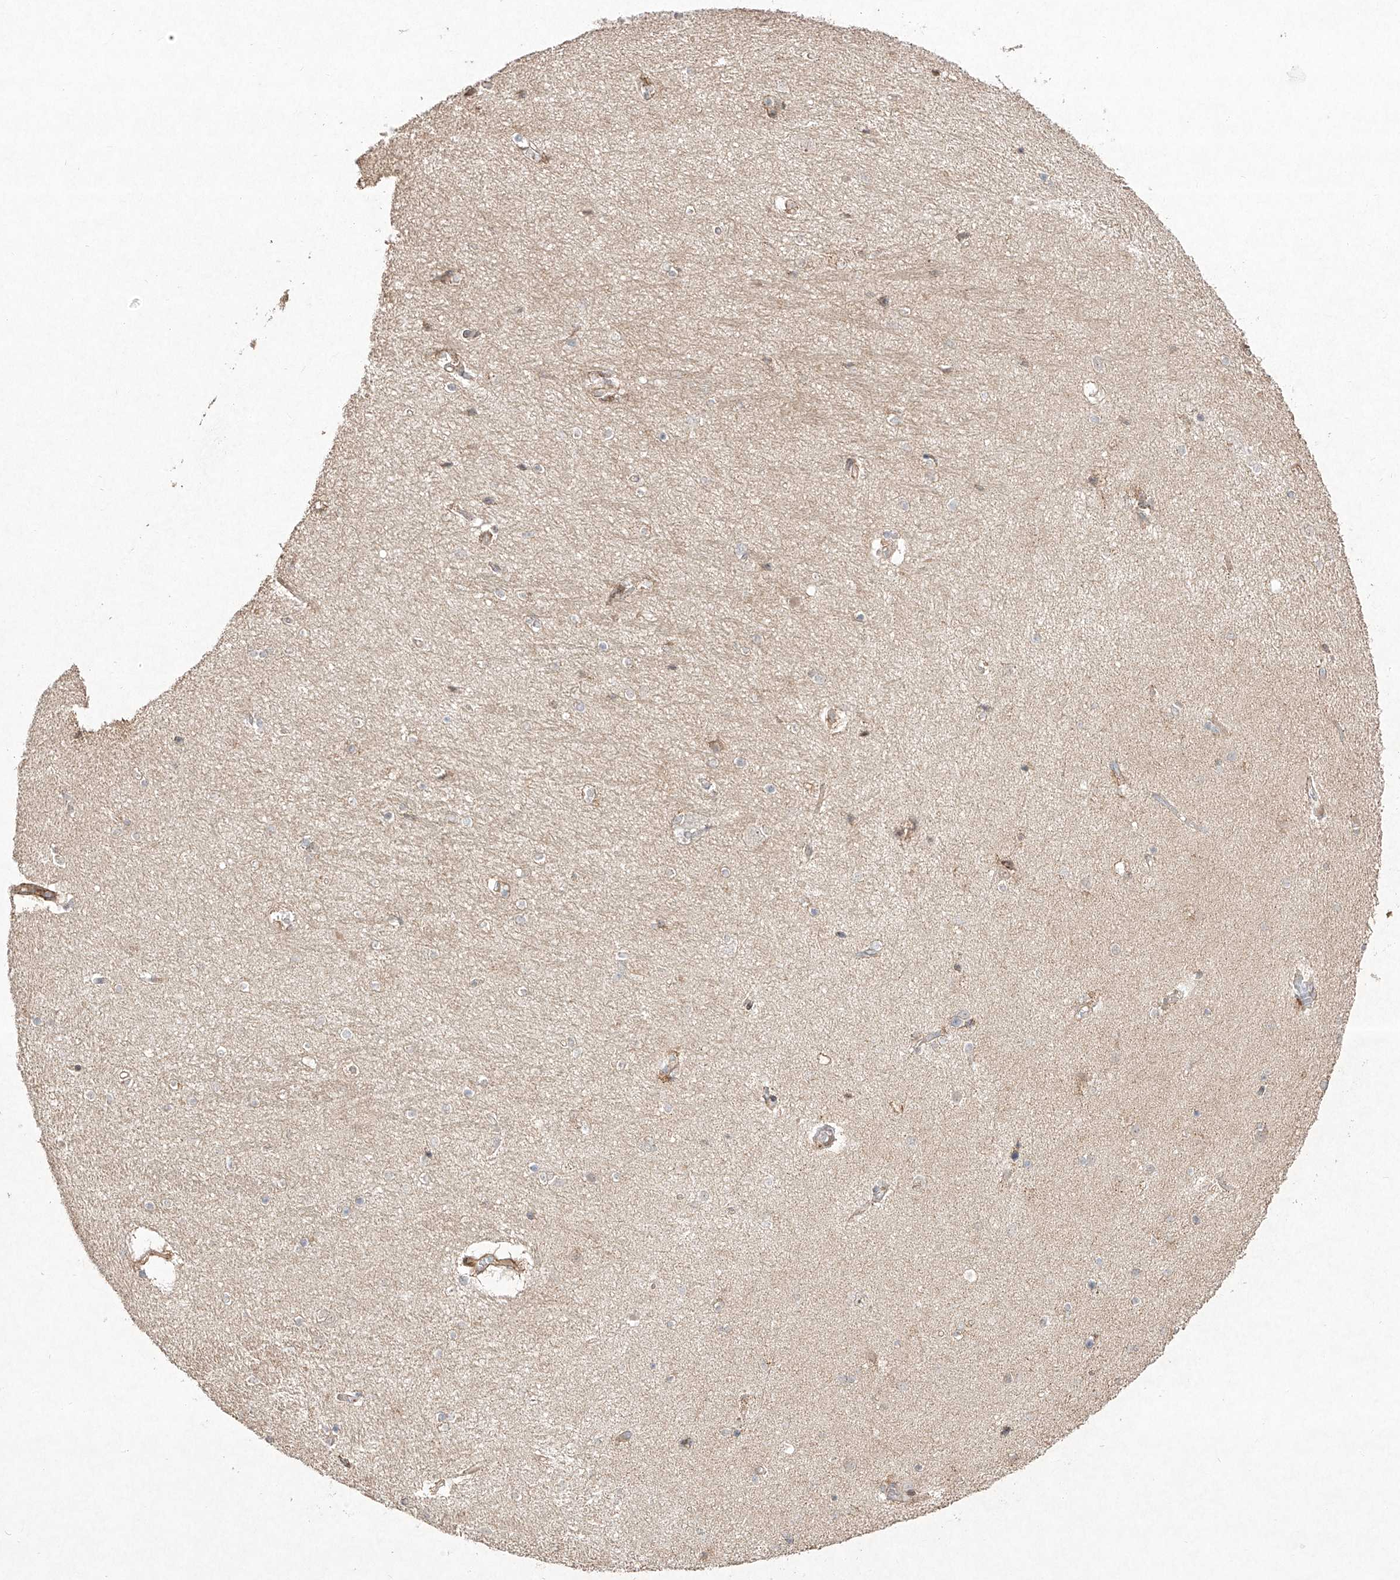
{"staining": {"intensity": "negative", "quantity": "none", "location": "none"}, "tissue": "hippocampus", "cell_type": "Glial cells", "image_type": "normal", "snomed": [{"axis": "morphology", "description": "Normal tissue, NOS"}, {"axis": "topography", "description": "Hippocampus"}], "caption": "A micrograph of human hippocampus is negative for staining in glial cells. Nuclei are stained in blue.", "gene": "KDM1B", "patient": {"sex": "female", "age": 54}}